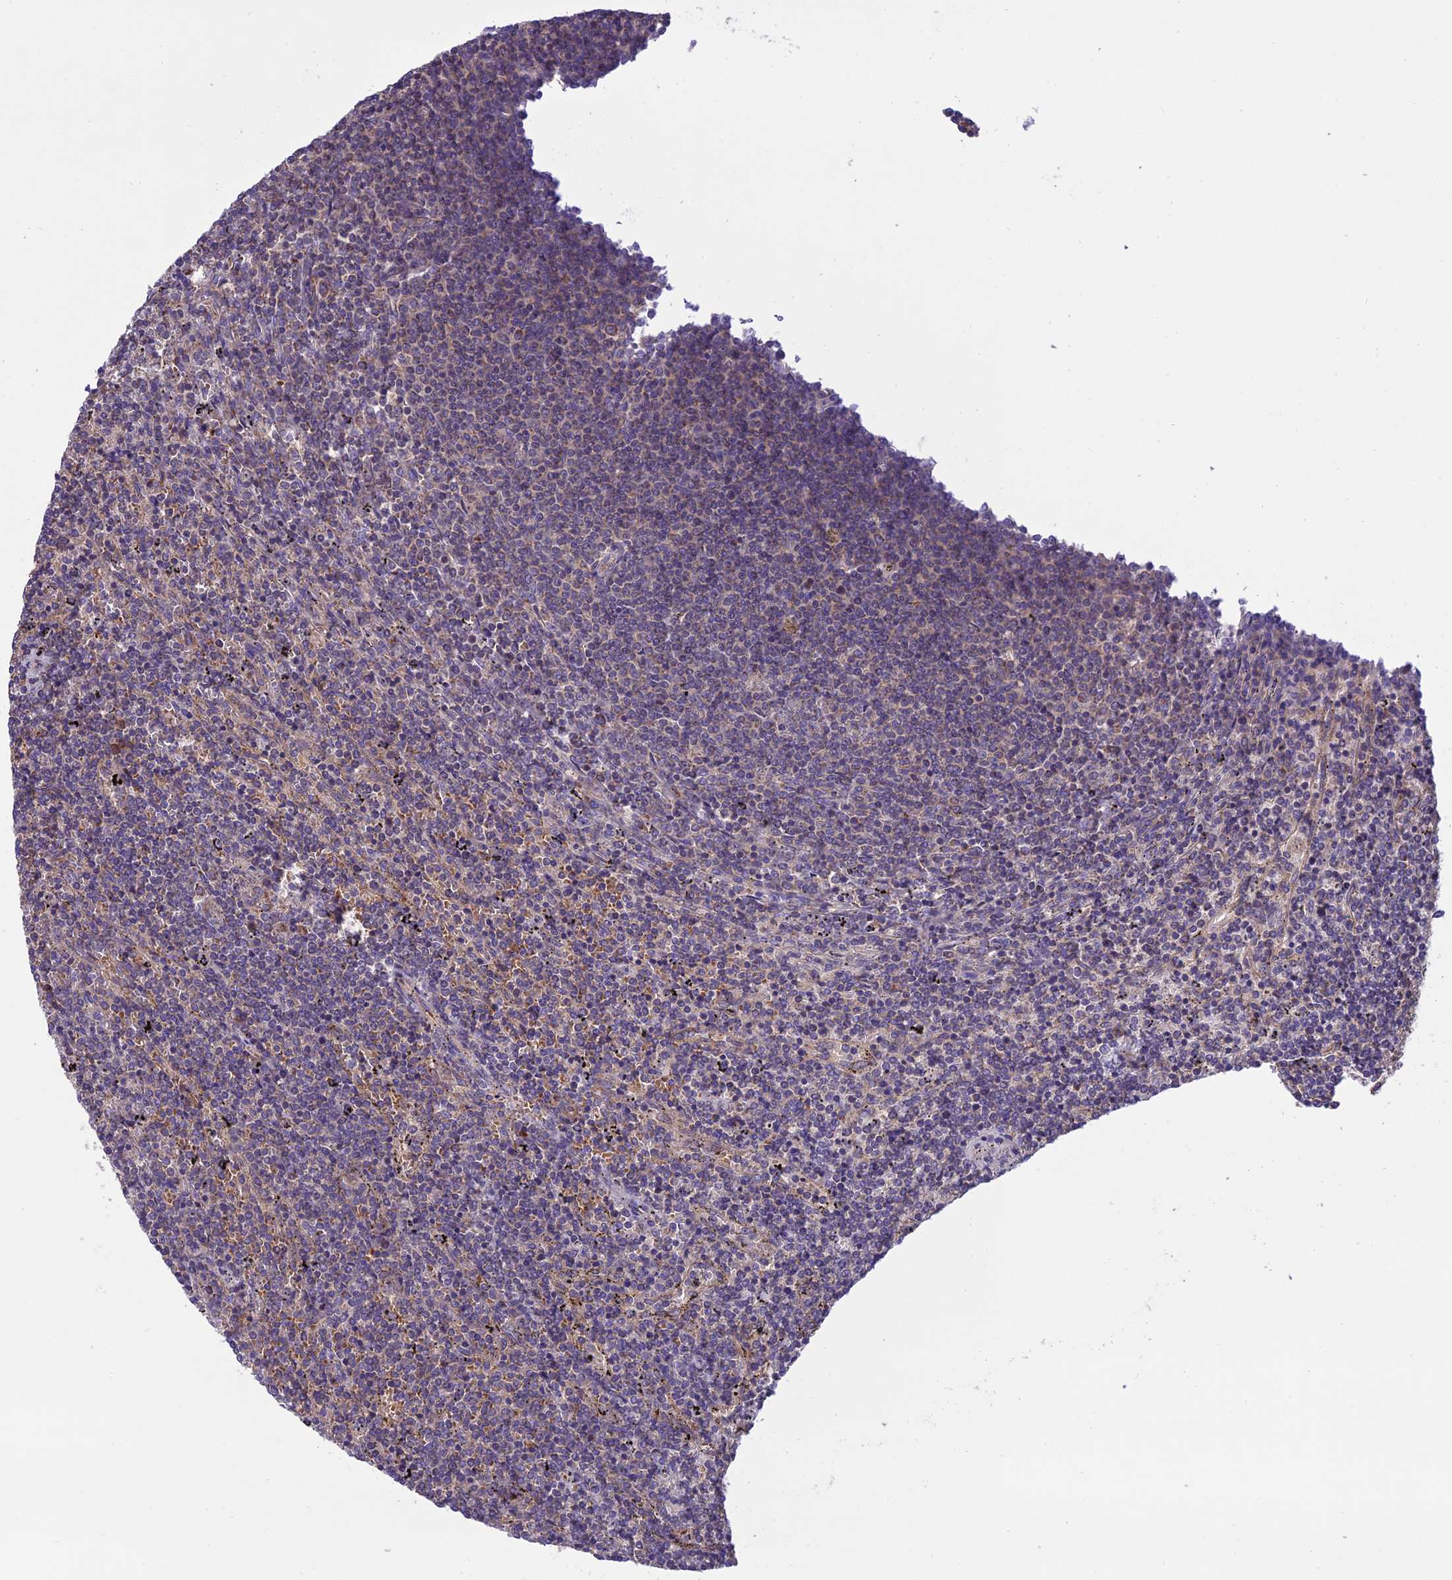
{"staining": {"intensity": "negative", "quantity": "none", "location": "none"}, "tissue": "lymphoma", "cell_type": "Tumor cells", "image_type": "cancer", "snomed": [{"axis": "morphology", "description": "Malignant lymphoma, non-Hodgkin's type, Low grade"}, {"axis": "topography", "description": "Spleen"}], "caption": "Malignant lymphoma, non-Hodgkin's type (low-grade) was stained to show a protein in brown. There is no significant expression in tumor cells.", "gene": "NDUFAF1", "patient": {"sex": "female", "age": 50}}